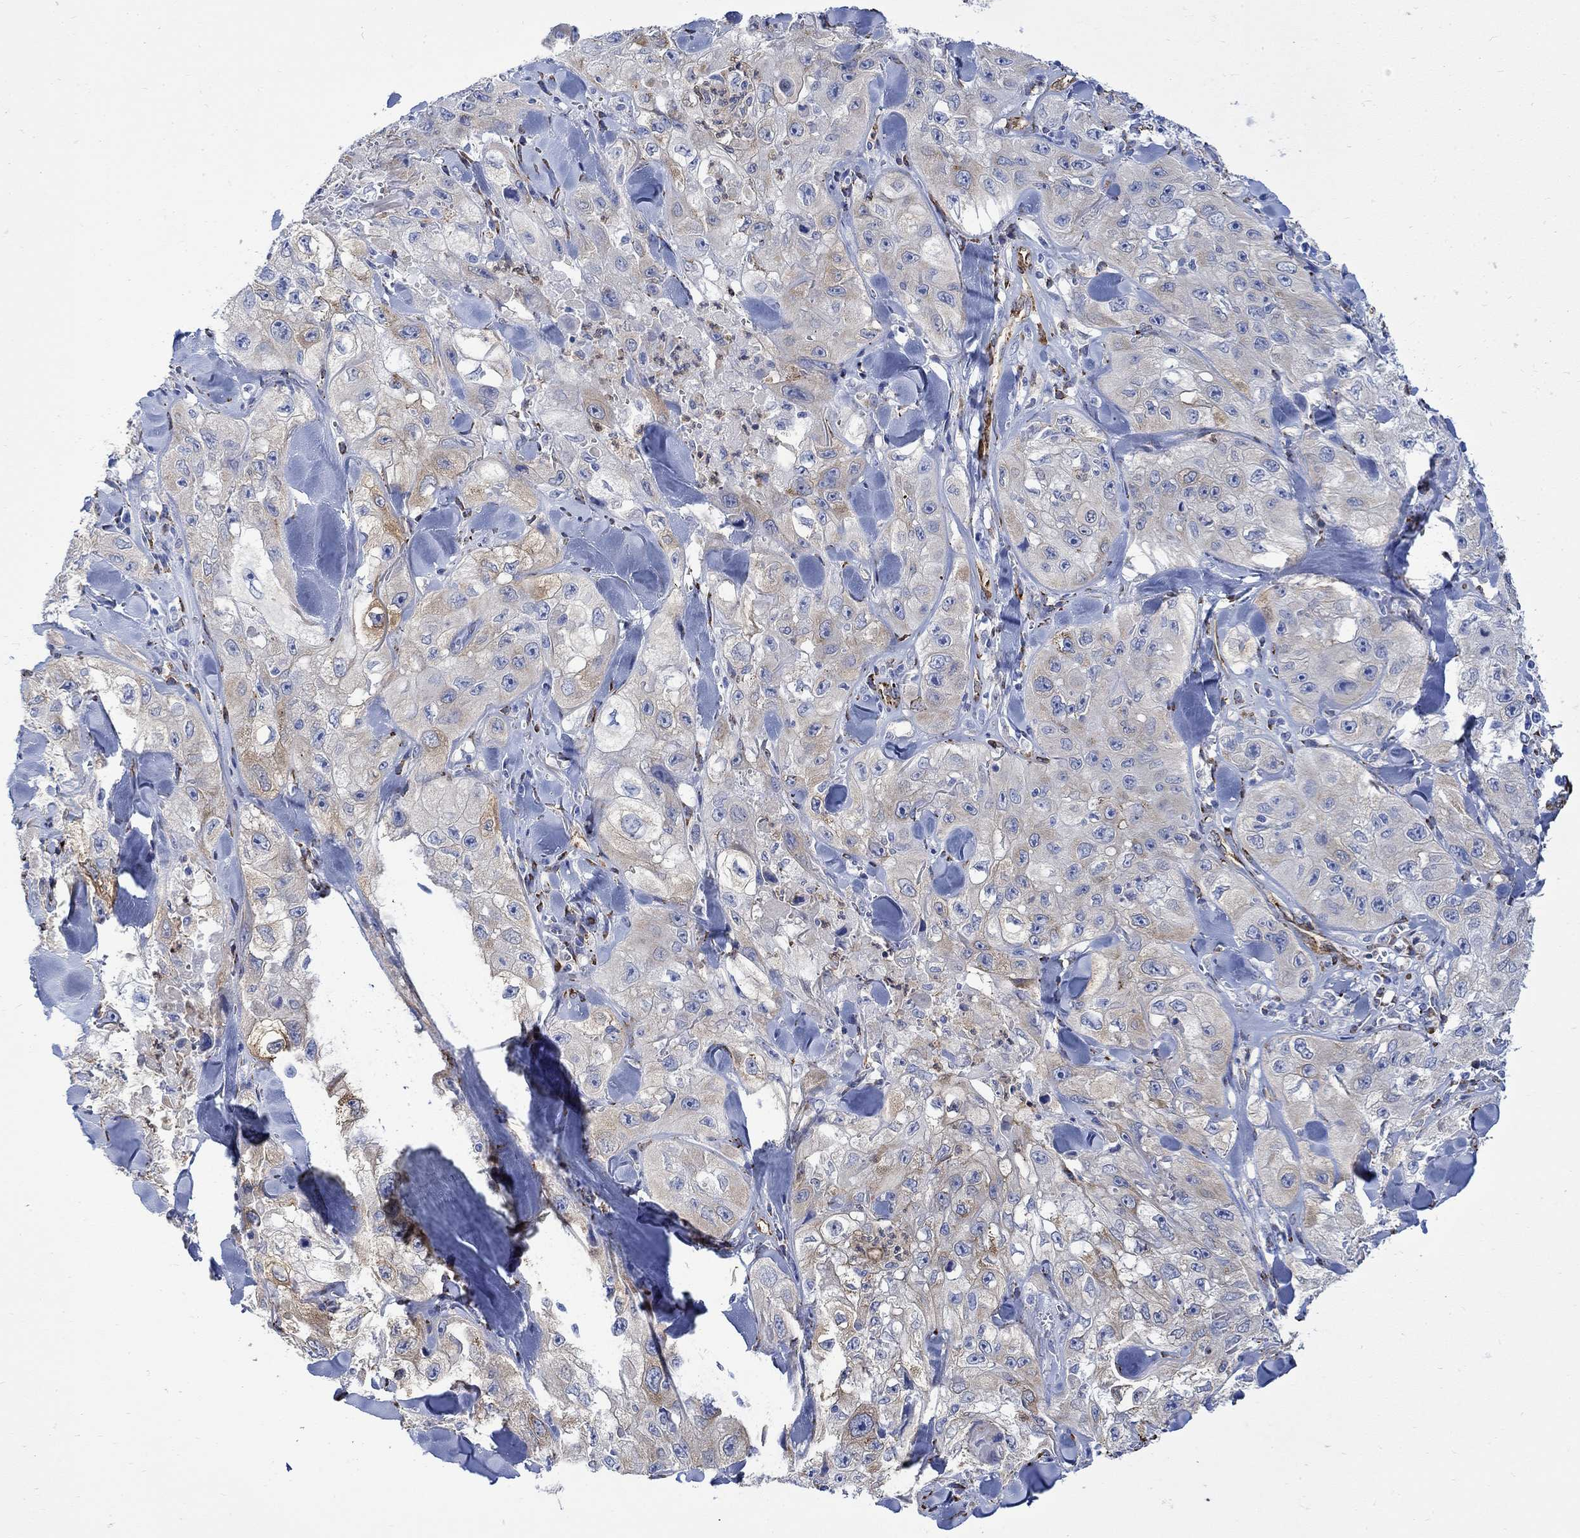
{"staining": {"intensity": "moderate", "quantity": "<25%", "location": "cytoplasmic/membranous"}, "tissue": "skin cancer", "cell_type": "Tumor cells", "image_type": "cancer", "snomed": [{"axis": "morphology", "description": "Squamous cell carcinoma, NOS"}, {"axis": "topography", "description": "Skin"}, {"axis": "topography", "description": "Subcutis"}], "caption": "Skin cancer (squamous cell carcinoma) stained with a protein marker demonstrates moderate staining in tumor cells.", "gene": "TGM2", "patient": {"sex": "male", "age": 73}}